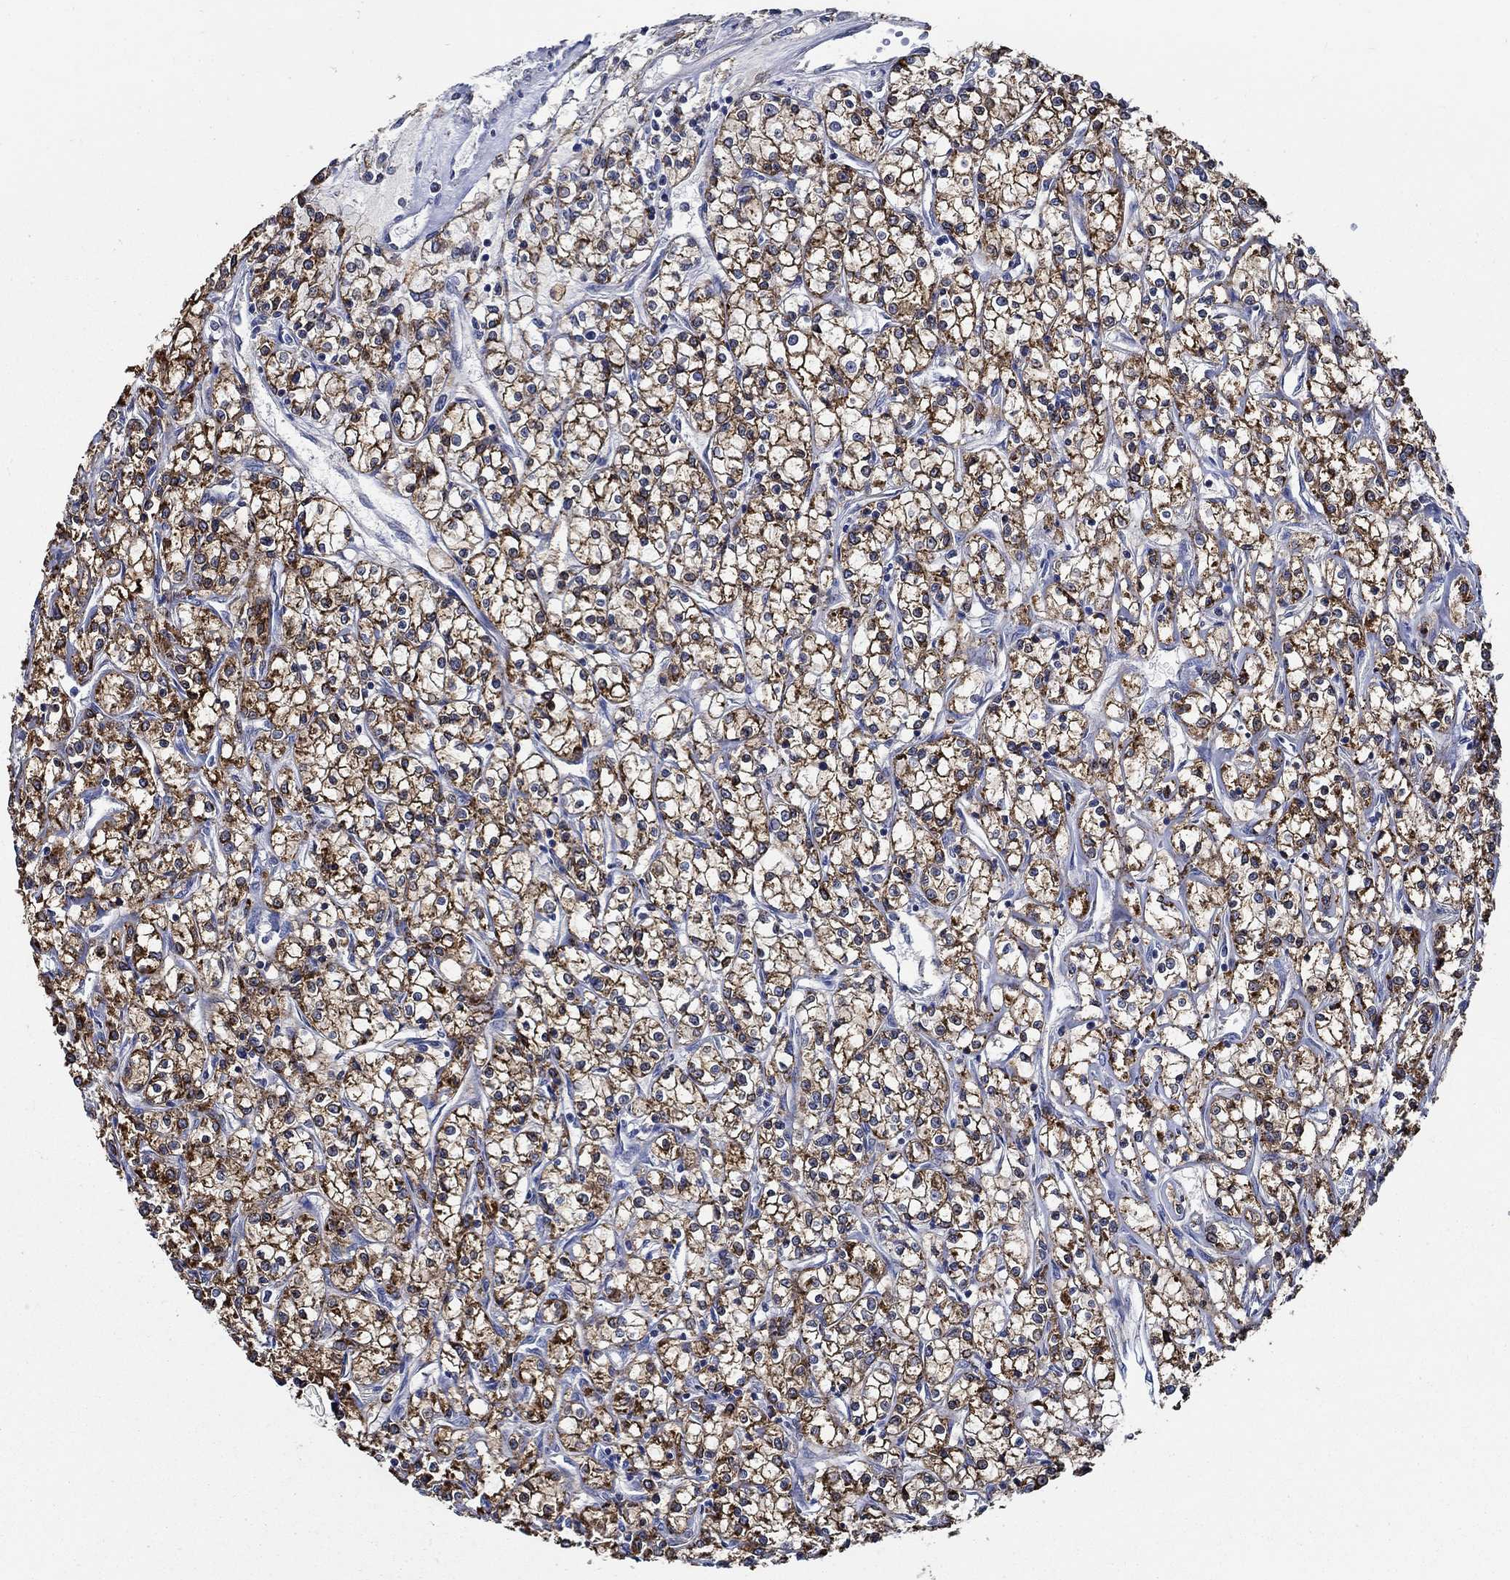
{"staining": {"intensity": "strong", "quantity": ">75%", "location": "cytoplasmic/membranous"}, "tissue": "renal cancer", "cell_type": "Tumor cells", "image_type": "cancer", "snomed": [{"axis": "morphology", "description": "Adenocarcinoma, NOS"}, {"axis": "topography", "description": "Kidney"}], "caption": "Adenocarcinoma (renal) tissue shows strong cytoplasmic/membranous expression in approximately >75% of tumor cells", "gene": "WDR53", "patient": {"sex": "female", "age": 59}}